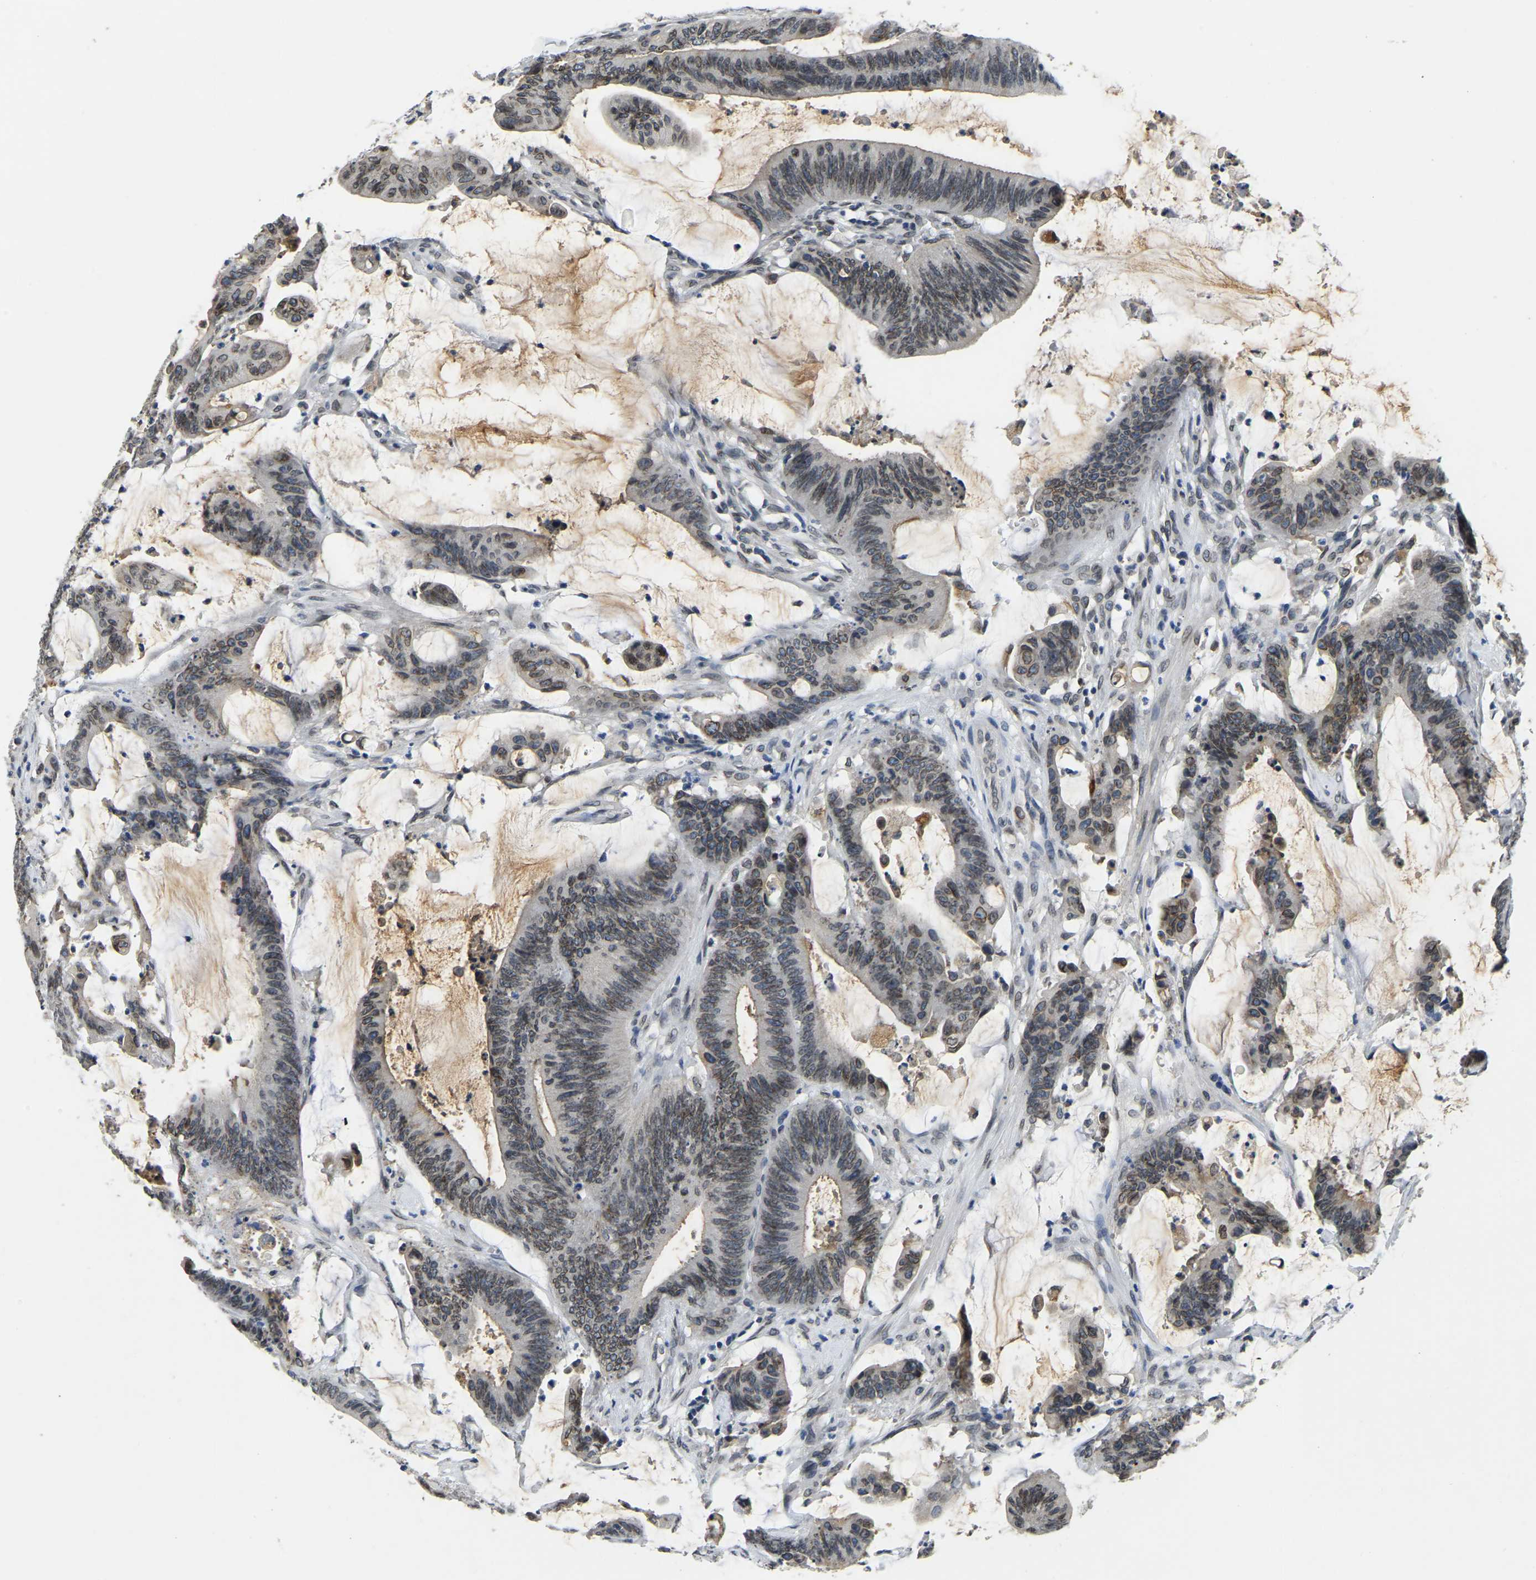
{"staining": {"intensity": "moderate", "quantity": ">75%", "location": "cytoplasmic/membranous,nuclear"}, "tissue": "colorectal cancer", "cell_type": "Tumor cells", "image_type": "cancer", "snomed": [{"axis": "morphology", "description": "Adenocarcinoma, NOS"}, {"axis": "topography", "description": "Rectum"}], "caption": "Approximately >75% of tumor cells in human adenocarcinoma (colorectal) reveal moderate cytoplasmic/membranous and nuclear protein staining as visualized by brown immunohistochemical staining.", "gene": "RANBP2", "patient": {"sex": "female", "age": 66}}